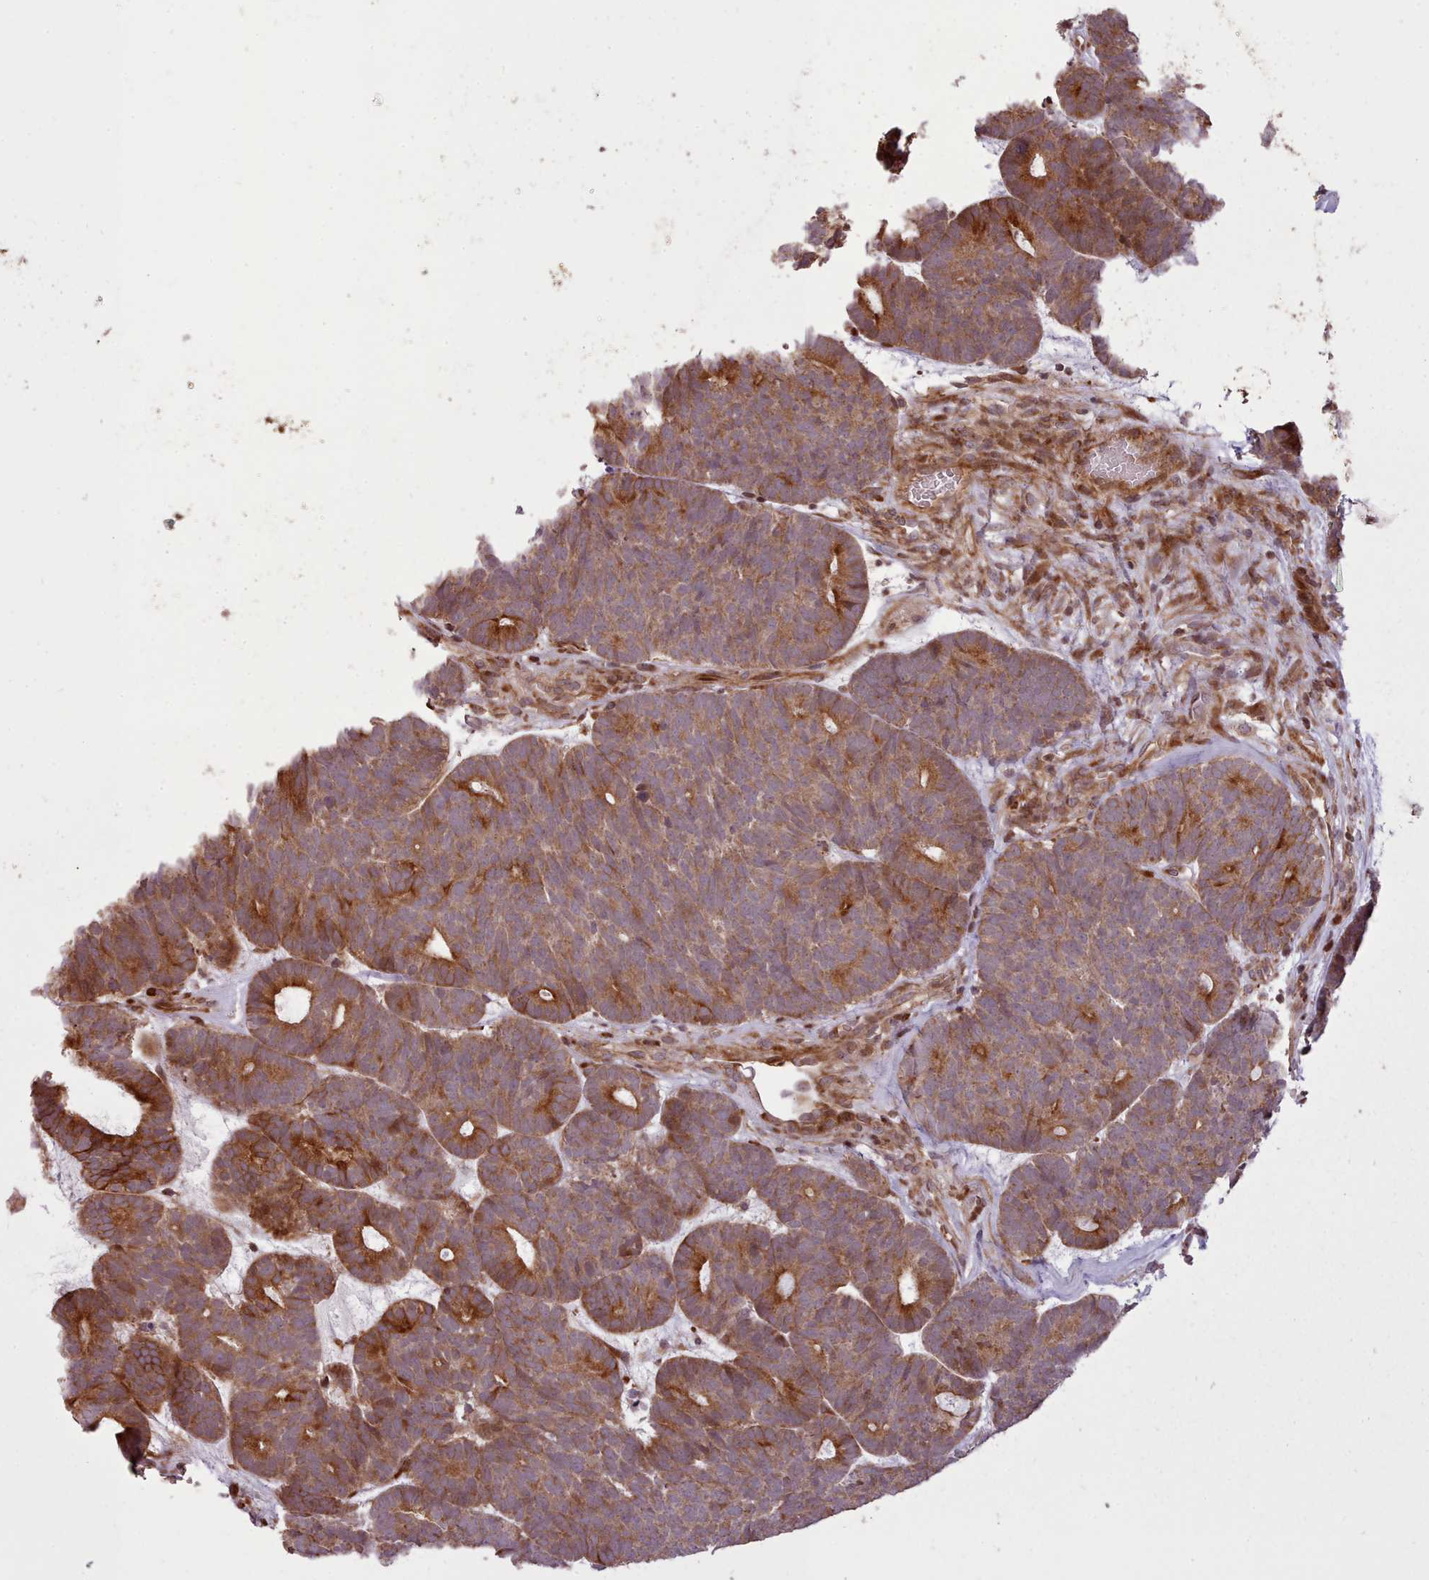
{"staining": {"intensity": "strong", "quantity": ">75%", "location": "cytoplasmic/membranous"}, "tissue": "head and neck cancer", "cell_type": "Tumor cells", "image_type": "cancer", "snomed": [{"axis": "morphology", "description": "Adenocarcinoma, NOS"}, {"axis": "topography", "description": "Head-Neck"}], "caption": "A high amount of strong cytoplasmic/membranous expression is identified in about >75% of tumor cells in head and neck cancer tissue.", "gene": "NLRP7", "patient": {"sex": "female", "age": 81}}